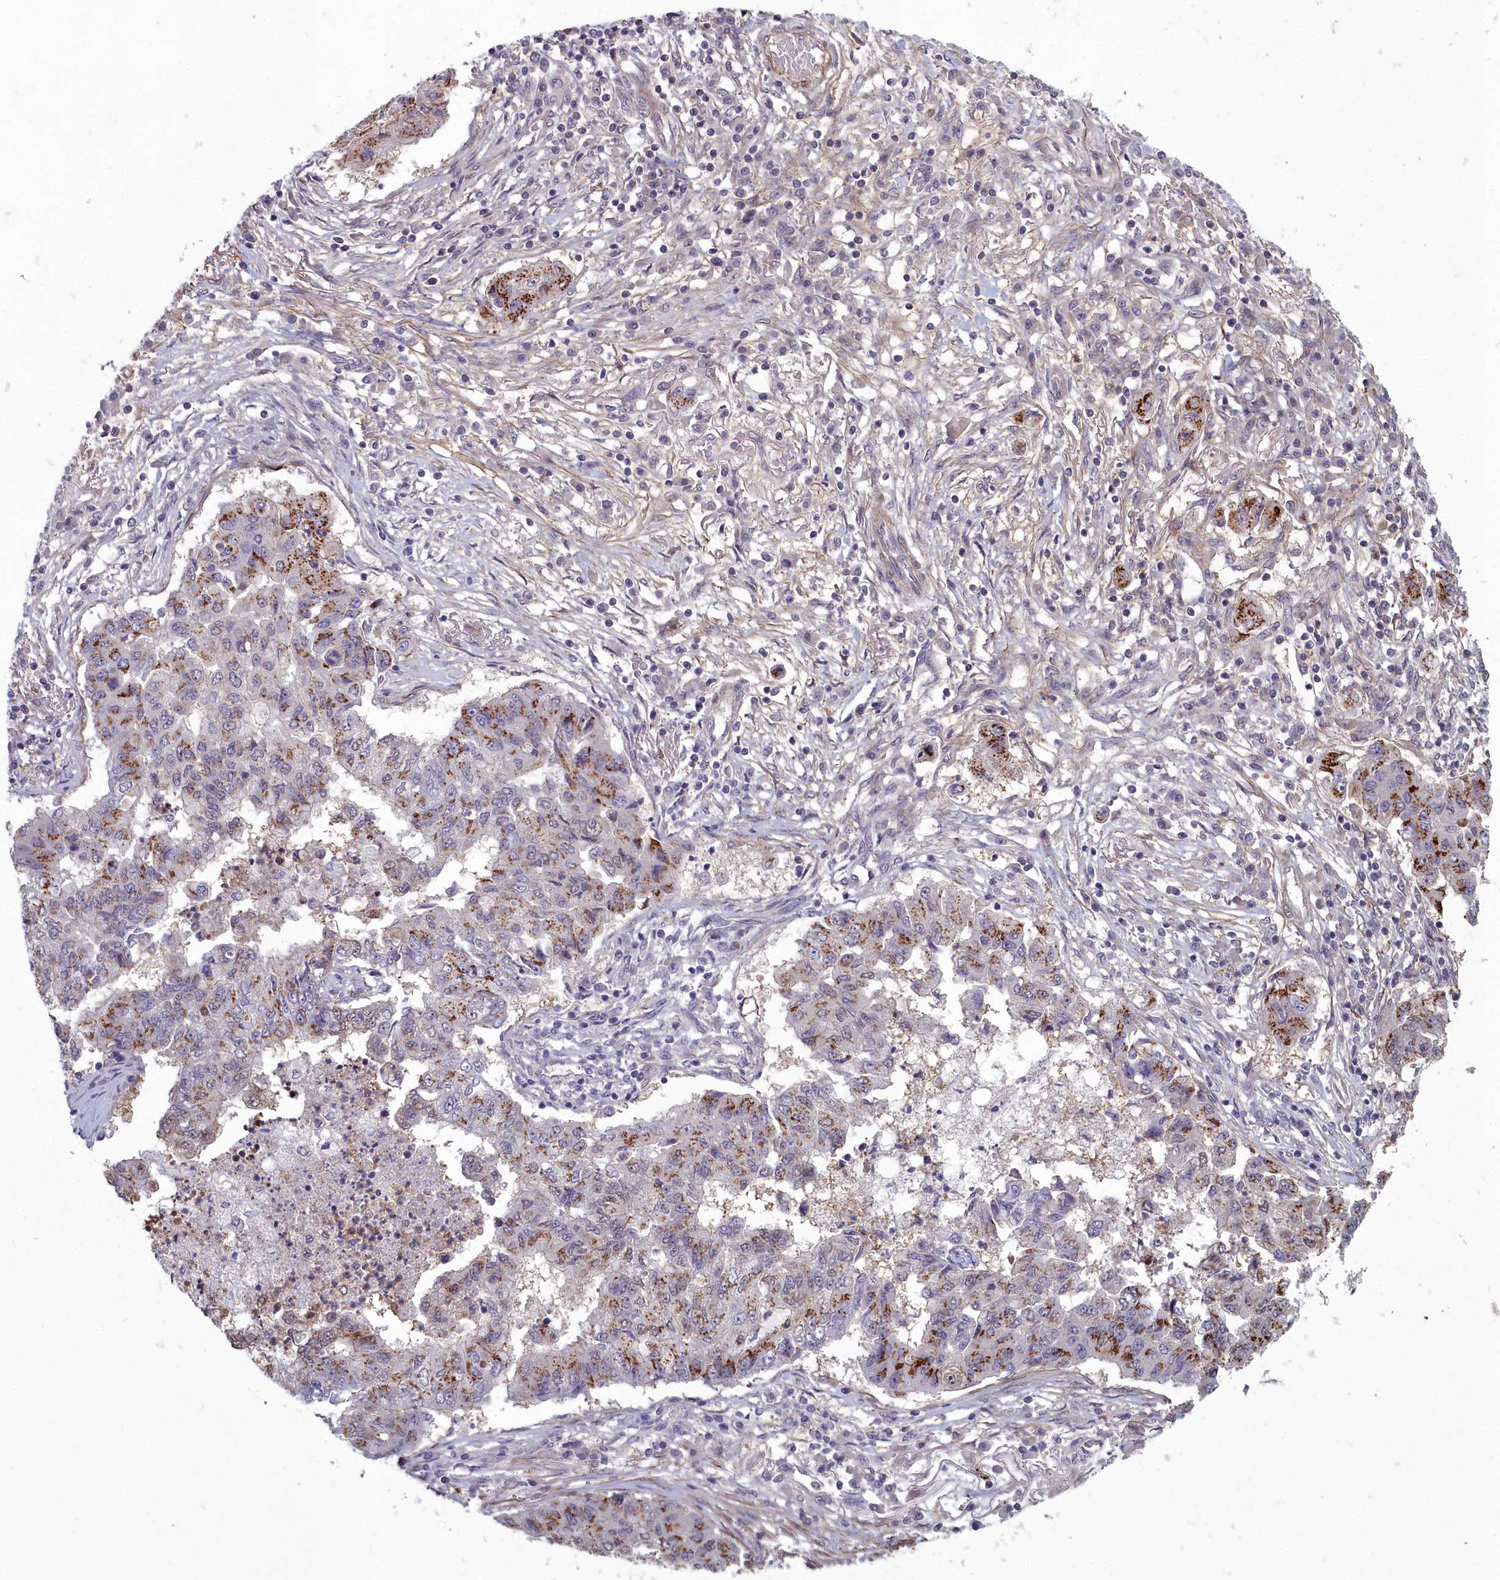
{"staining": {"intensity": "strong", "quantity": ">75%", "location": "cytoplasmic/membranous"}, "tissue": "lung cancer", "cell_type": "Tumor cells", "image_type": "cancer", "snomed": [{"axis": "morphology", "description": "Squamous cell carcinoma, NOS"}, {"axis": "topography", "description": "Lung"}], "caption": "High-magnification brightfield microscopy of lung cancer stained with DAB (3,3'-diaminobenzidine) (brown) and counterstained with hematoxylin (blue). tumor cells exhibit strong cytoplasmic/membranous expression is appreciated in approximately>75% of cells. (Brightfield microscopy of DAB IHC at high magnification).", "gene": "ZNF626", "patient": {"sex": "male", "age": 74}}